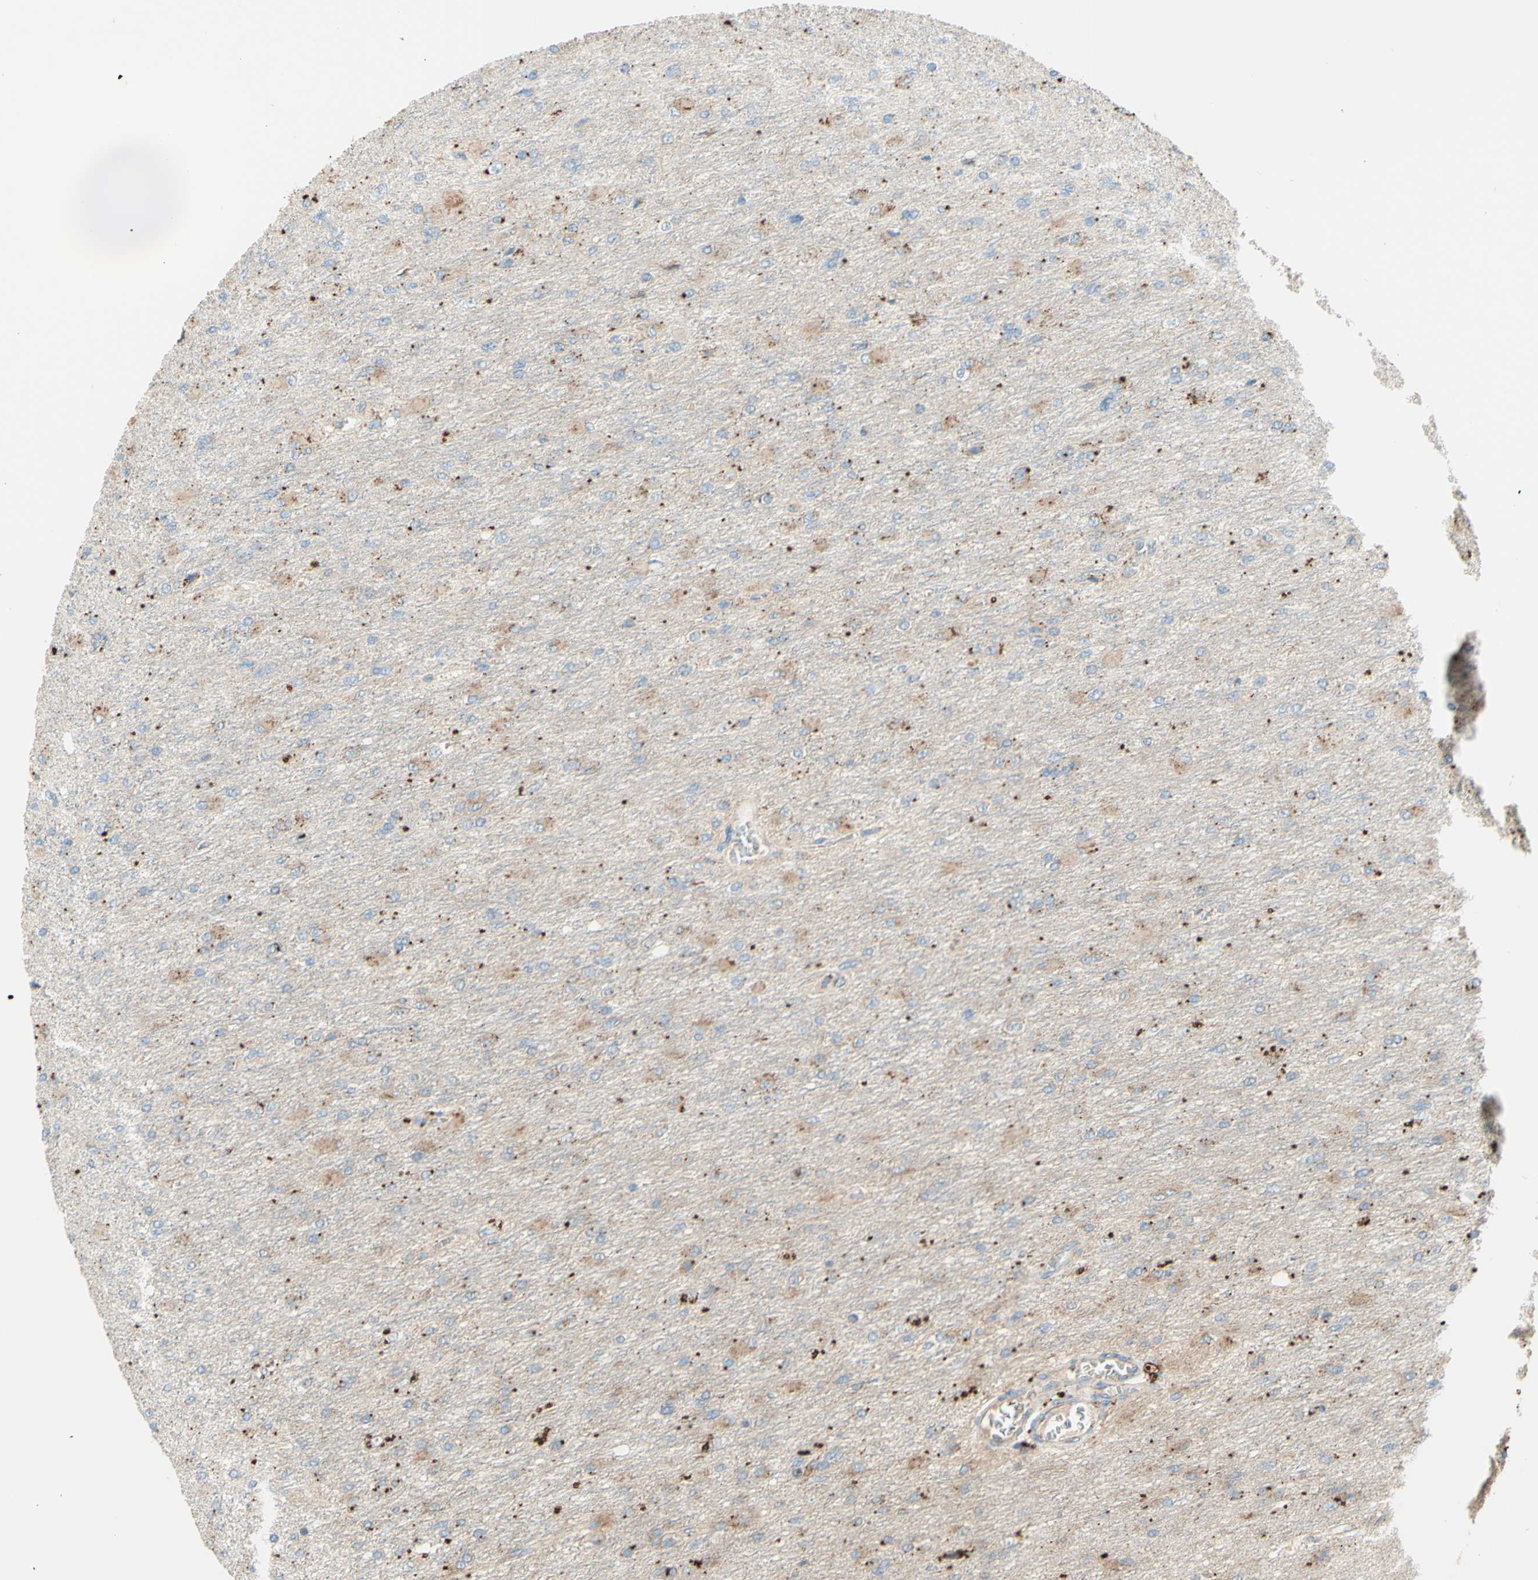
{"staining": {"intensity": "moderate", "quantity": "25%-75%", "location": "cytoplasmic/membranous"}, "tissue": "glioma", "cell_type": "Tumor cells", "image_type": "cancer", "snomed": [{"axis": "morphology", "description": "Glioma, malignant, High grade"}, {"axis": "topography", "description": "Cerebral cortex"}], "caption": "Immunohistochemistry image of neoplastic tissue: malignant glioma (high-grade) stained using immunohistochemistry (IHC) displays medium levels of moderate protein expression localized specifically in the cytoplasmic/membranous of tumor cells, appearing as a cytoplasmic/membranous brown color.", "gene": "ARMC10", "patient": {"sex": "female", "age": 36}}